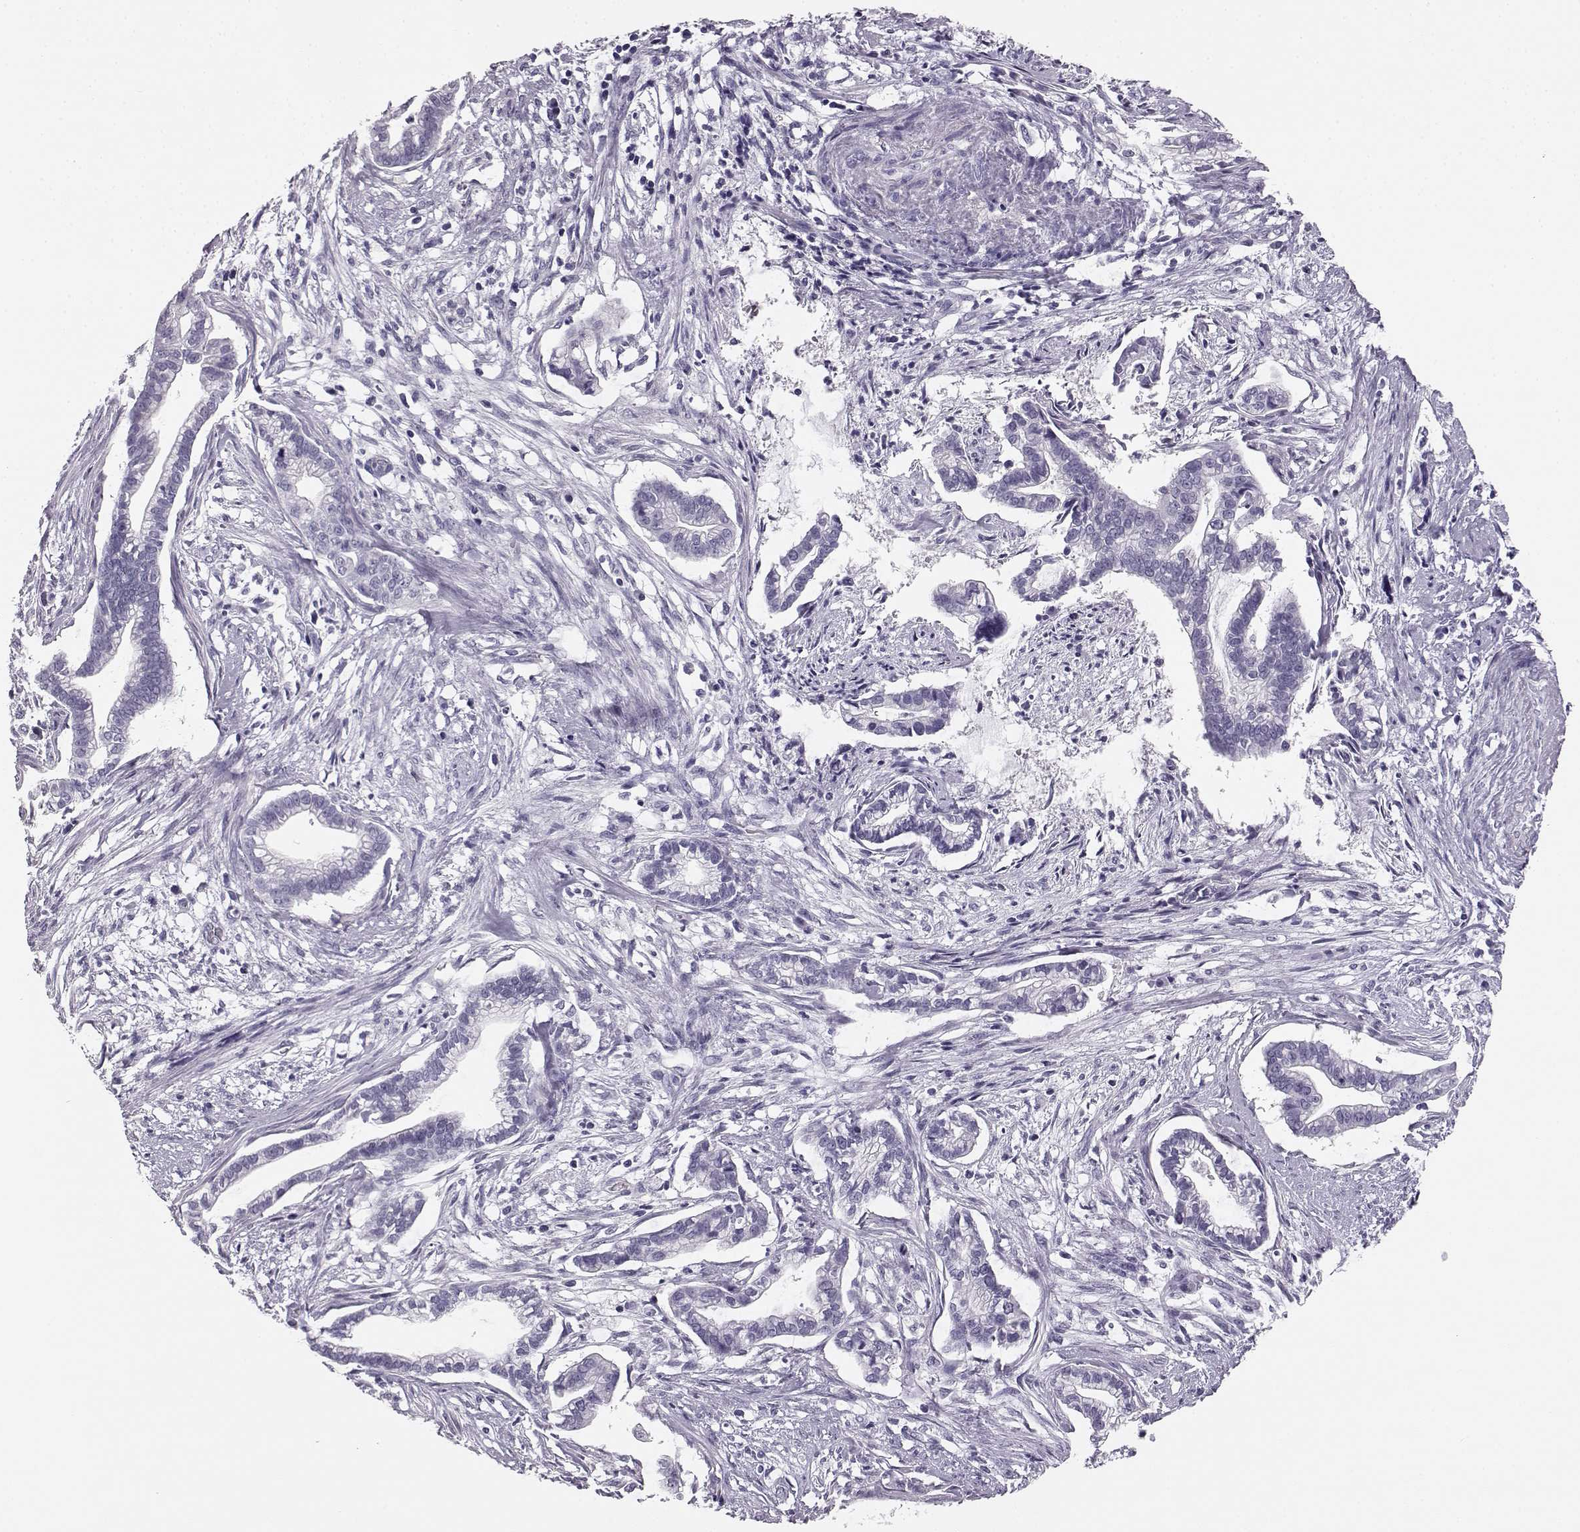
{"staining": {"intensity": "negative", "quantity": "none", "location": "none"}, "tissue": "cervical cancer", "cell_type": "Tumor cells", "image_type": "cancer", "snomed": [{"axis": "morphology", "description": "Adenocarcinoma, NOS"}, {"axis": "topography", "description": "Cervix"}], "caption": "Immunohistochemistry histopathology image of human cervical cancer (adenocarcinoma) stained for a protein (brown), which shows no staining in tumor cells.", "gene": "BFSP2", "patient": {"sex": "female", "age": 62}}